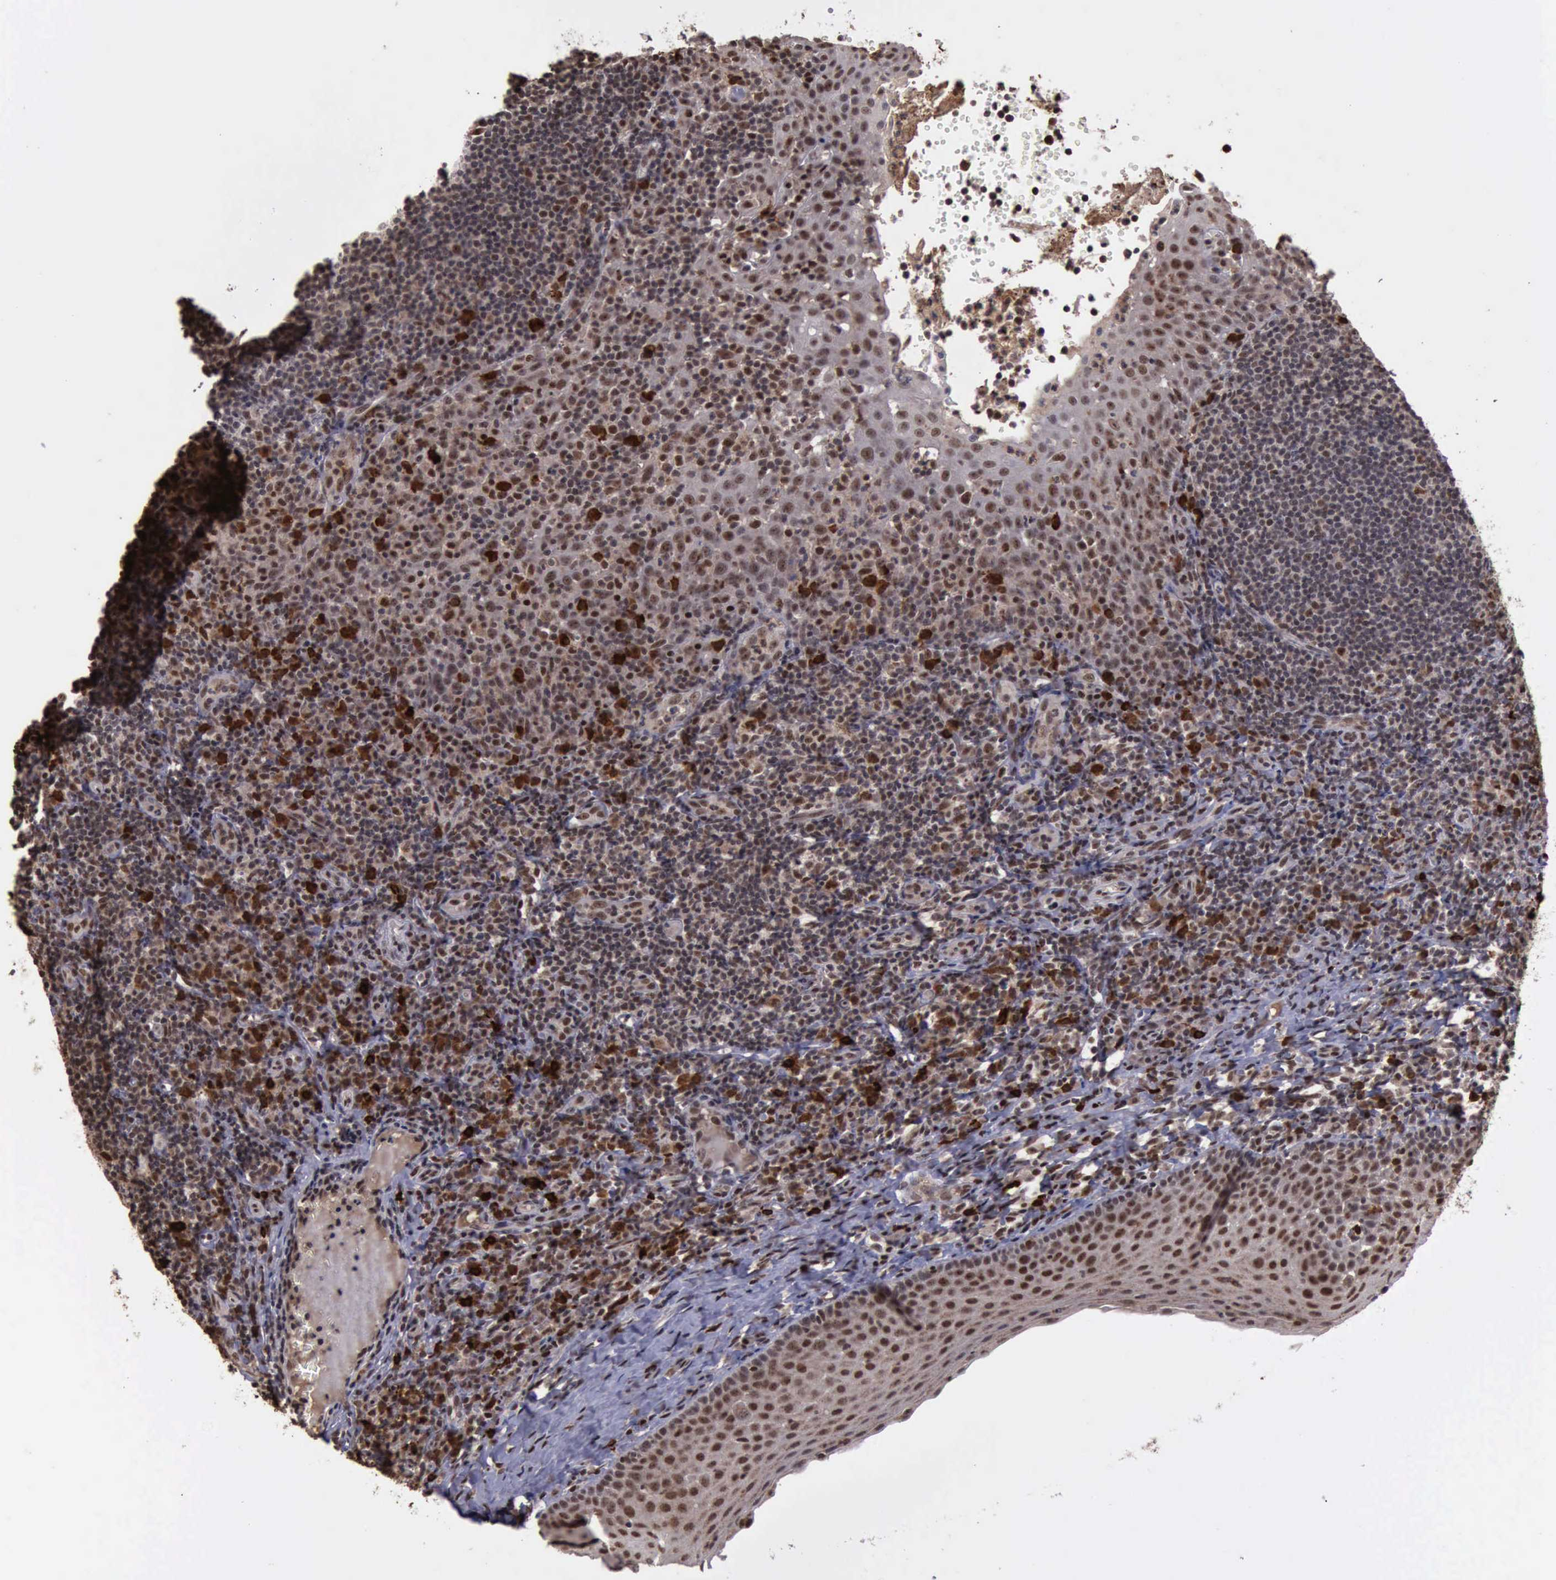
{"staining": {"intensity": "moderate", "quantity": ">75%", "location": "cytoplasmic/membranous,nuclear"}, "tissue": "tonsil", "cell_type": "Germinal center cells", "image_type": "normal", "snomed": [{"axis": "morphology", "description": "Normal tissue, NOS"}, {"axis": "topography", "description": "Tonsil"}], "caption": "Immunohistochemistry (IHC) (DAB (3,3'-diaminobenzidine)) staining of benign human tonsil exhibits moderate cytoplasmic/membranous,nuclear protein positivity in about >75% of germinal center cells. The staining was performed using DAB (3,3'-diaminobenzidine), with brown indicating positive protein expression. Nuclei are stained blue with hematoxylin.", "gene": "TRMT2A", "patient": {"sex": "female", "age": 40}}